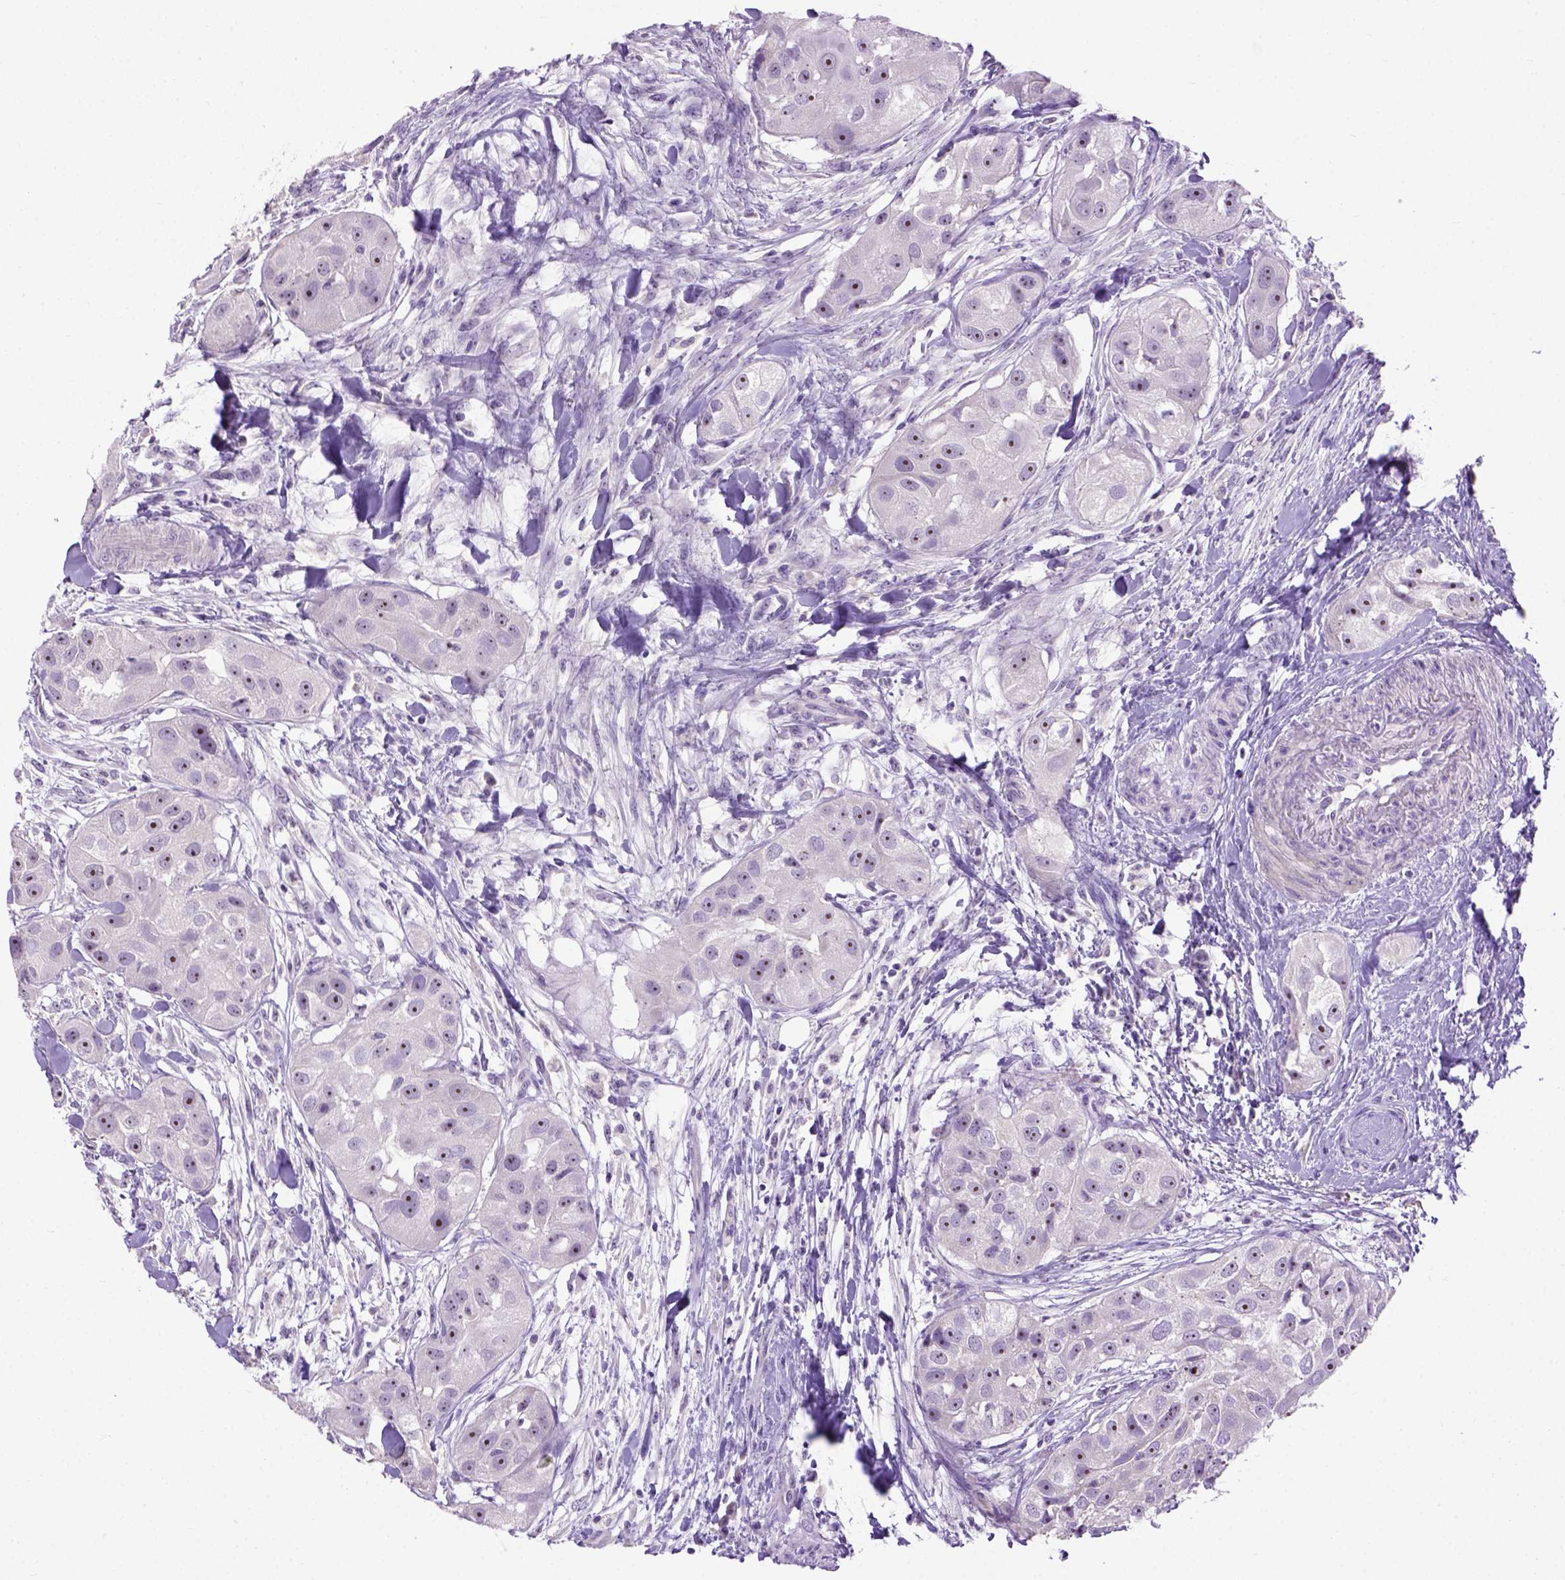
{"staining": {"intensity": "strong", "quantity": ">75%", "location": "nuclear"}, "tissue": "head and neck cancer", "cell_type": "Tumor cells", "image_type": "cancer", "snomed": [{"axis": "morphology", "description": "Squamous cell carcinoma, NOS"}, {"axis": "topography", "description": "Head-Neck"}], "caption": "This micrograph reveals head and neck cancer (squamous cell carcinoma) stained with immunohistochemistry (IHC) to label a protein in brown. The nuclear of tumor cells show strong positivity for the protein. Nuclei are counter-stained blue.", "gene": "UTP4", "patient": {"sex": "male", "age": 51}}